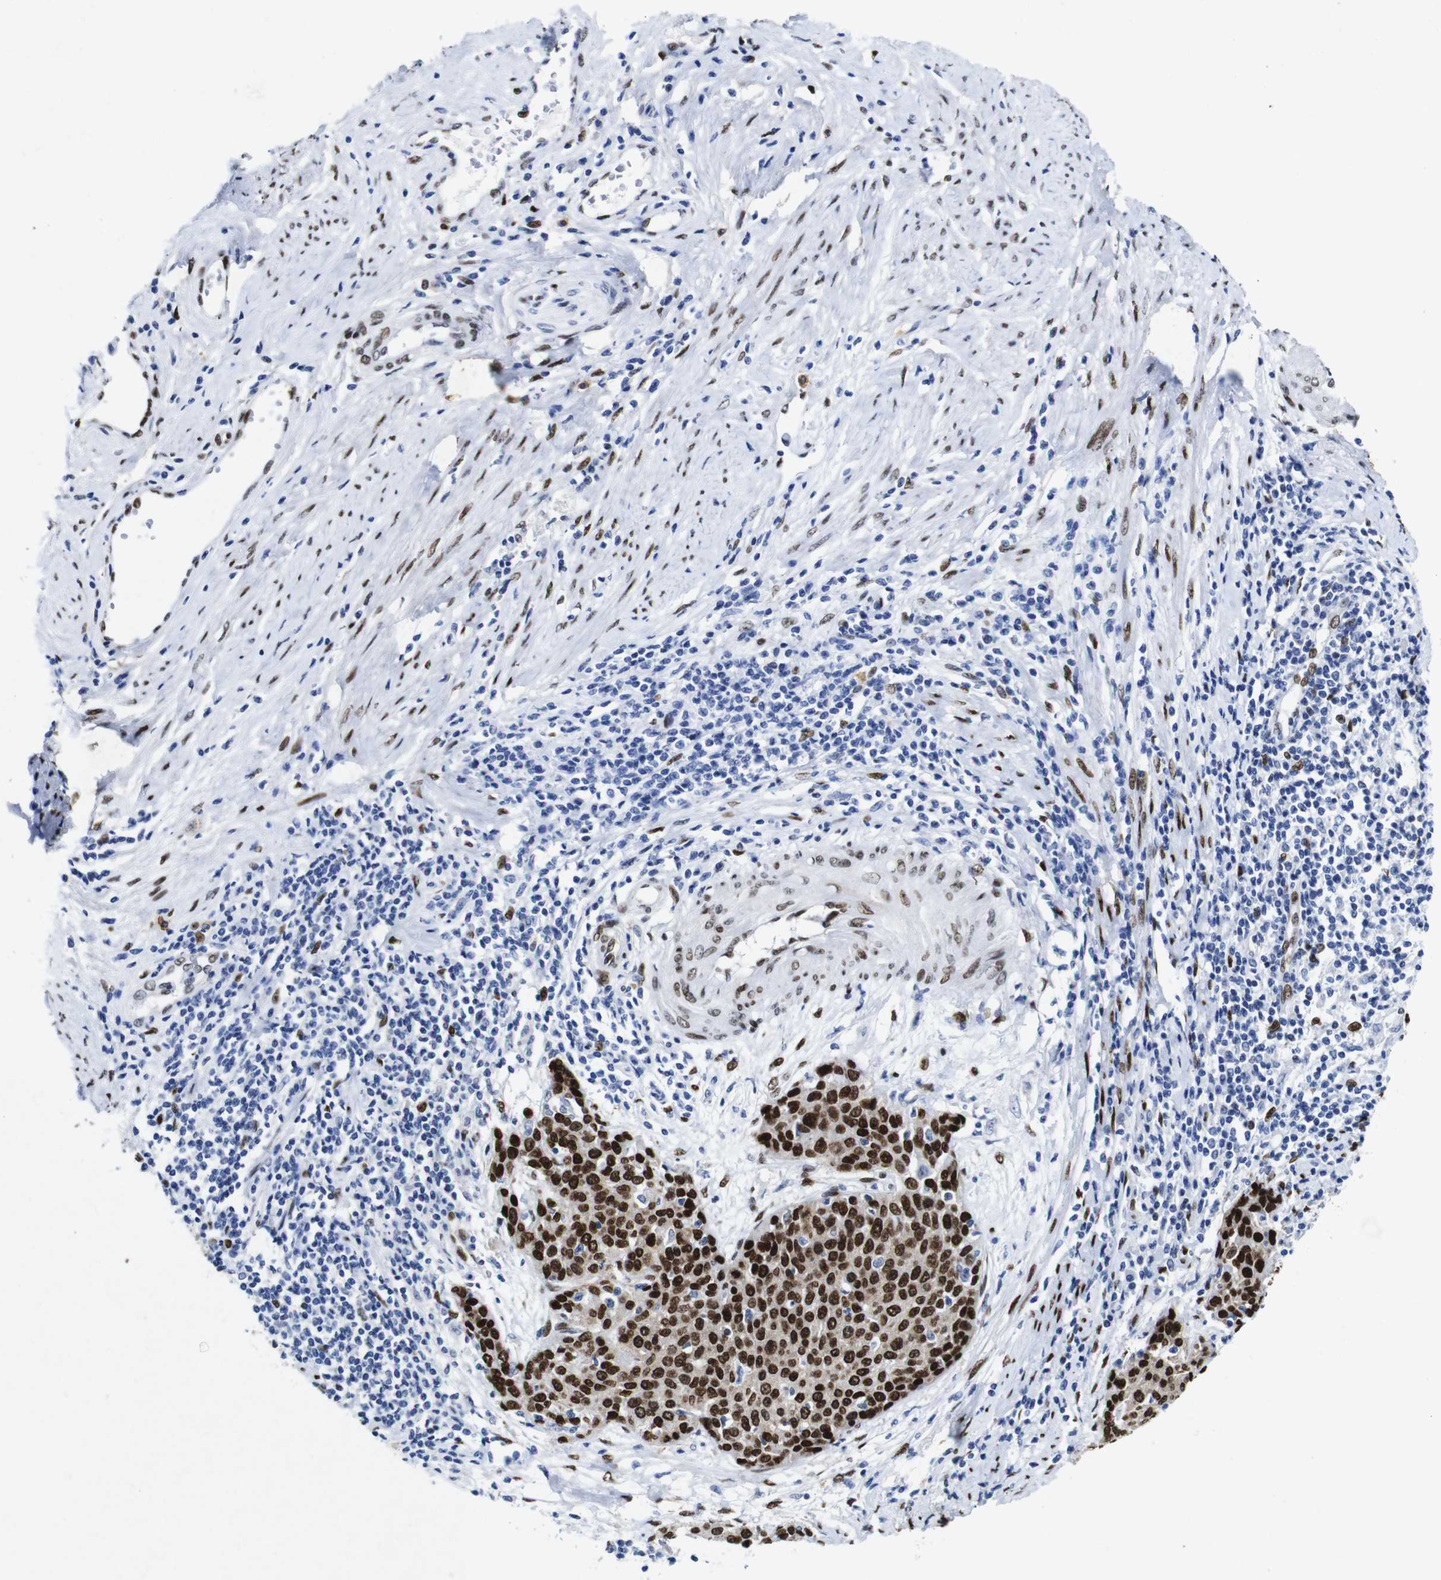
{"staining": {"intensity": "strong", "quantity": ">75%", "location": "nuclear"}, "tissue": "cervical cancer", "cell_type": "Tumor cells", "image_type": "cancer", "snomed": [{"axis": "morphology", "description": "Squamous cell carcinoma, NOS"}, {"axis": "topography", "description": "Cervix"}], "caption": "Cervical cancer (squamous cell carcinoma) tissue reveals strong nuclear expression in about >75% of tumor cells", "gene": "FOSL2", "patient": {"sex": "female", "age": 38}}